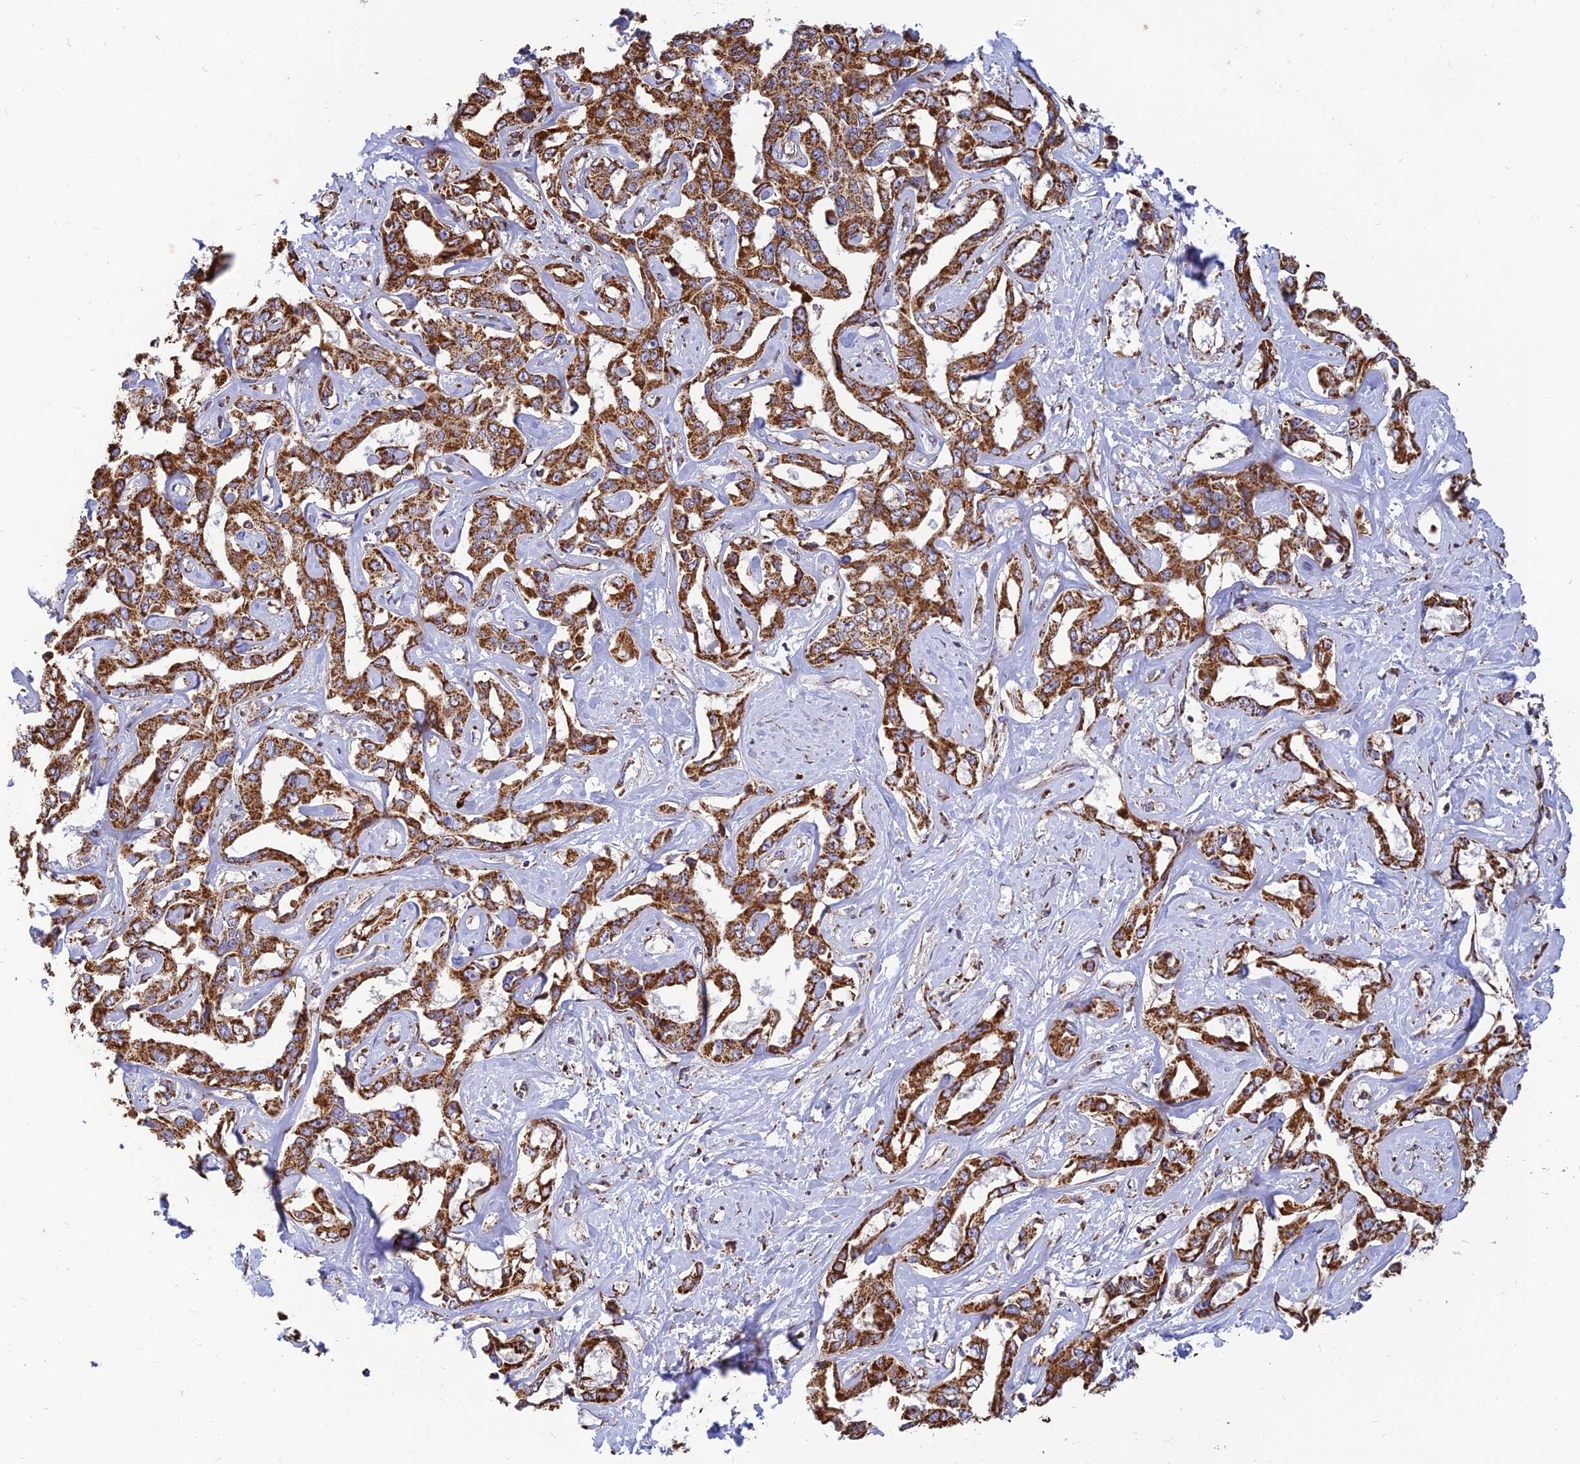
{"staining": {"intensity": "strong", "quantity": ">75%", "location": "cytoplasmic/membranous"}, "tissue": "liver cancer", "cell_type": "Tumor cells", "image_type": "cancer", "snomed": [{"axis": "morphology", "description": "Cholangiocarcinoma"}, {"axis": "topography", "description": "Liver"}], "caption": "Protein staining of liver cholangiocarcinoma tissue shows strong cytoplasmic/membranous staining in about >75% of tumor cells. (Stains: DAB (3,3'-diaminobenzidine) in brown, nuclei in blue, Microscopy: brightfield microscopy at high magnification).", "gene": "THUMPD2", "patient": {"sex": "male", "age": 59}}